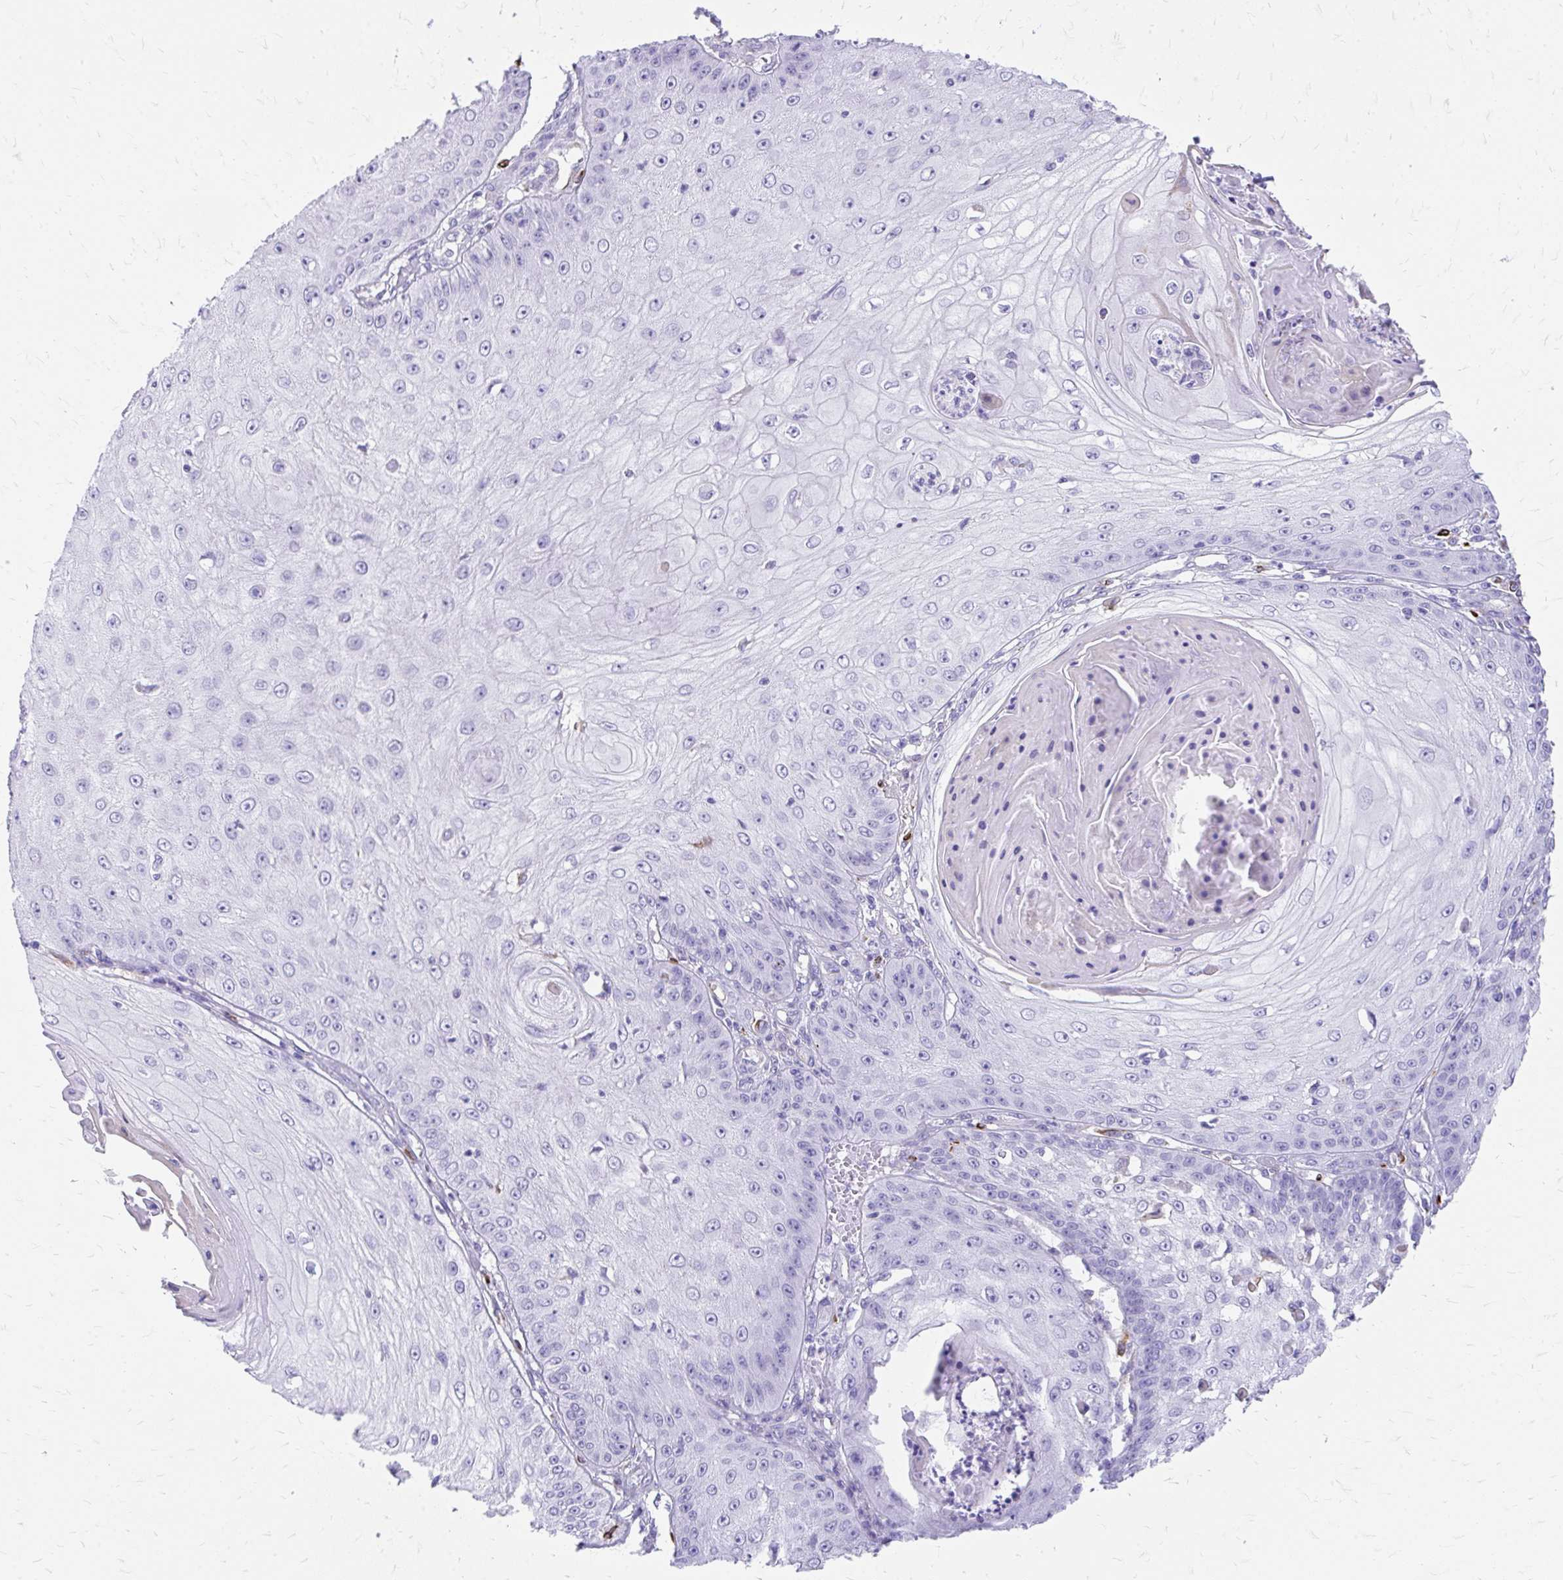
{"staining": {"intensity": "negative", "quantity": "none", "location": "none"}, "tissue": "skin cancer", "cell_type": "Tumor cells", "image_type": "cancer", "snomed": [{"axis": "morphology", "description": "Squamous cell carcinoma, NOS"}, {"axis": "topography", "description": "Skin"}], "caption": "This histopathology image is of skin cancer stained with immunohistochemistry (IHC) to label a protein in brown with the nuclei are counter-stained blue. There is no staining in tumor cells.", "gene": "ZNF699", "patient": {"sex": "male", "age": 70}}